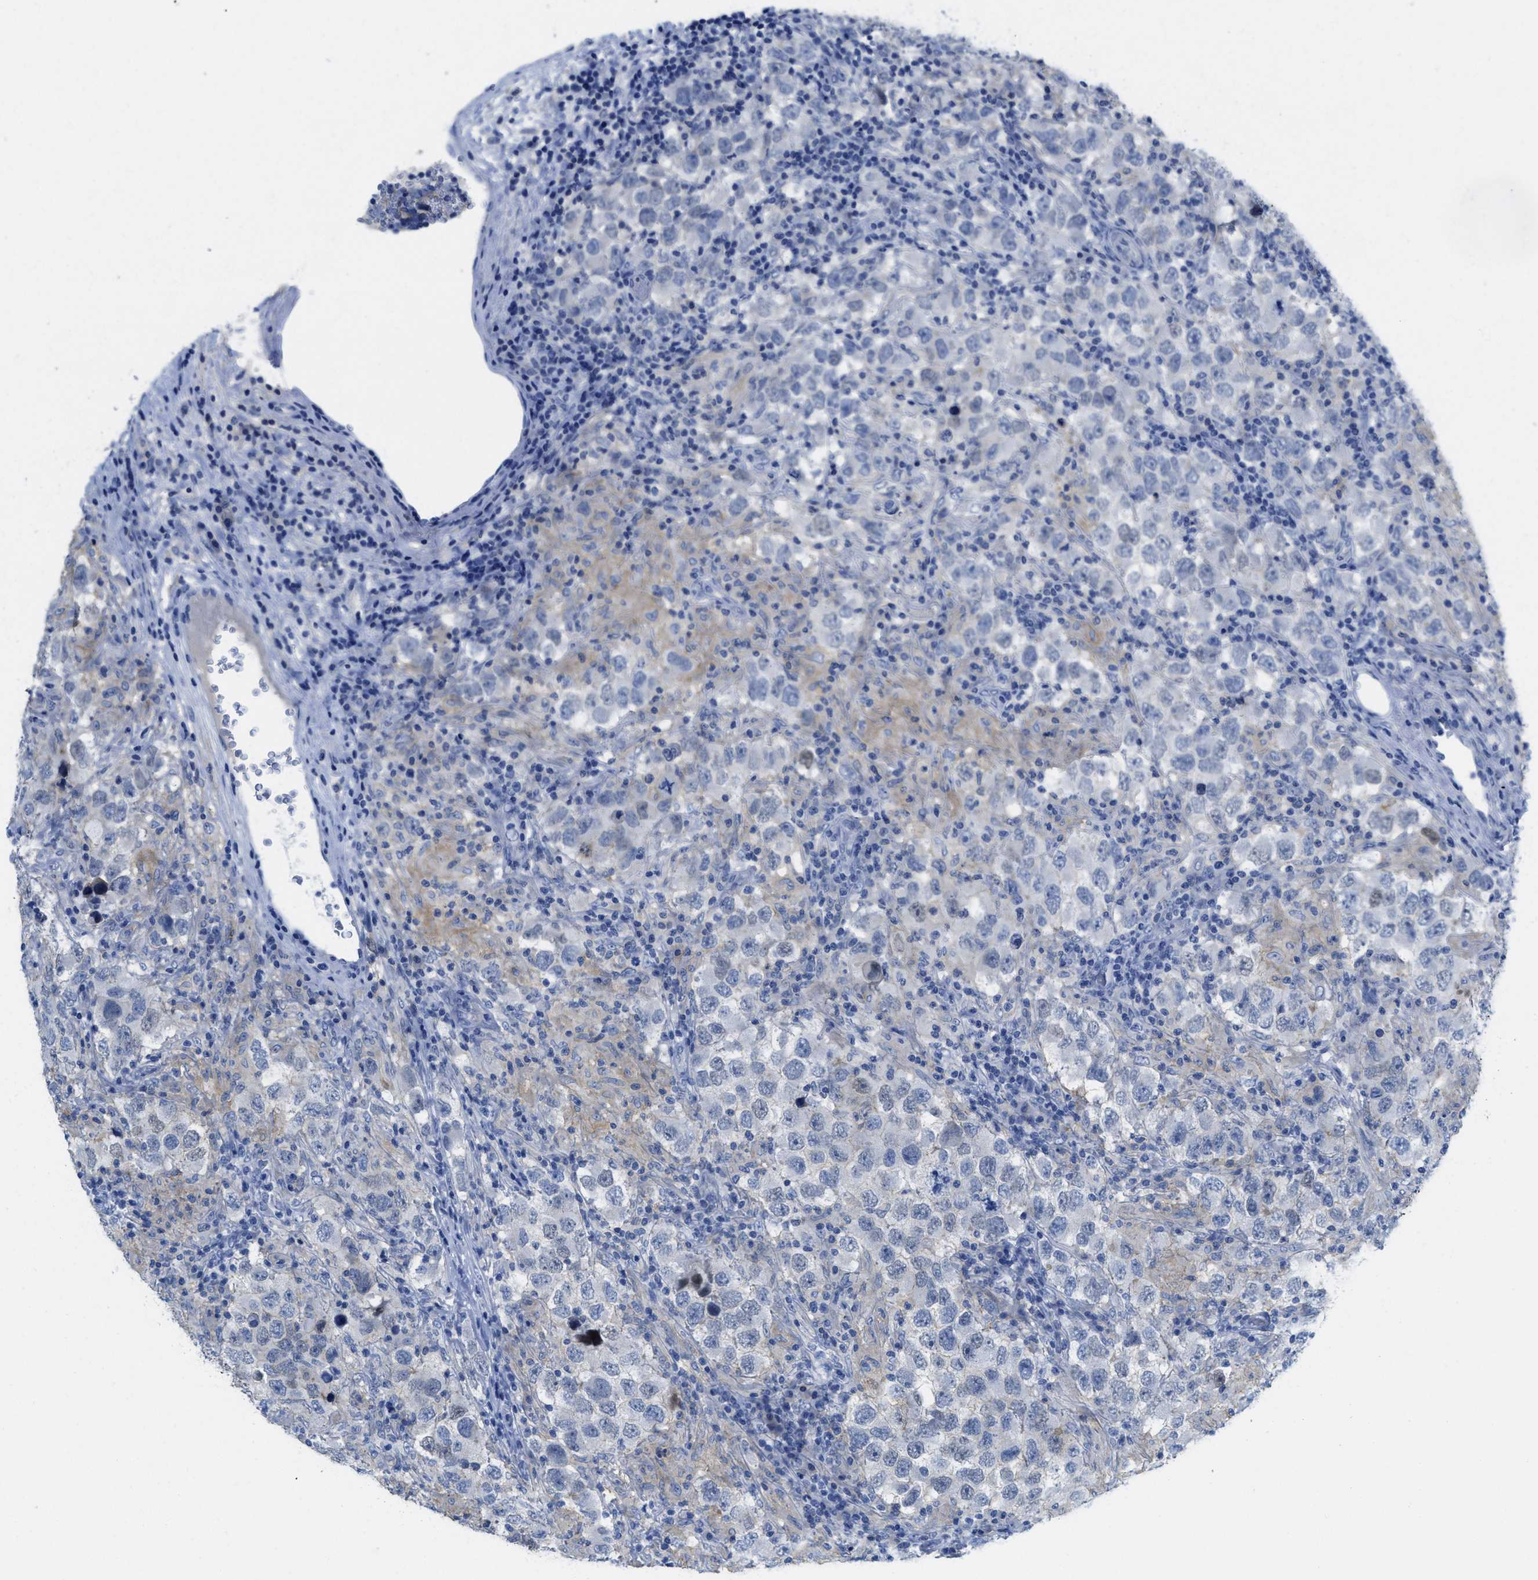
{"staining": {"intensity": "negative", "quantity": "none", "location": "none"}, "tissue": "testis cancer", "cell_type": "Tumor cells", "image_type": "cancer", "snomed": [{"axis": "morphology", "description": "Carcinoma, Embryonal, NOS"}, {"axis": "topography", "description": "Testis"}], "caption": "Tumor cells show no significant staining in testis cancer.", "gene": "CNNM4", "patient": {"sex": "male", "age": 21}}